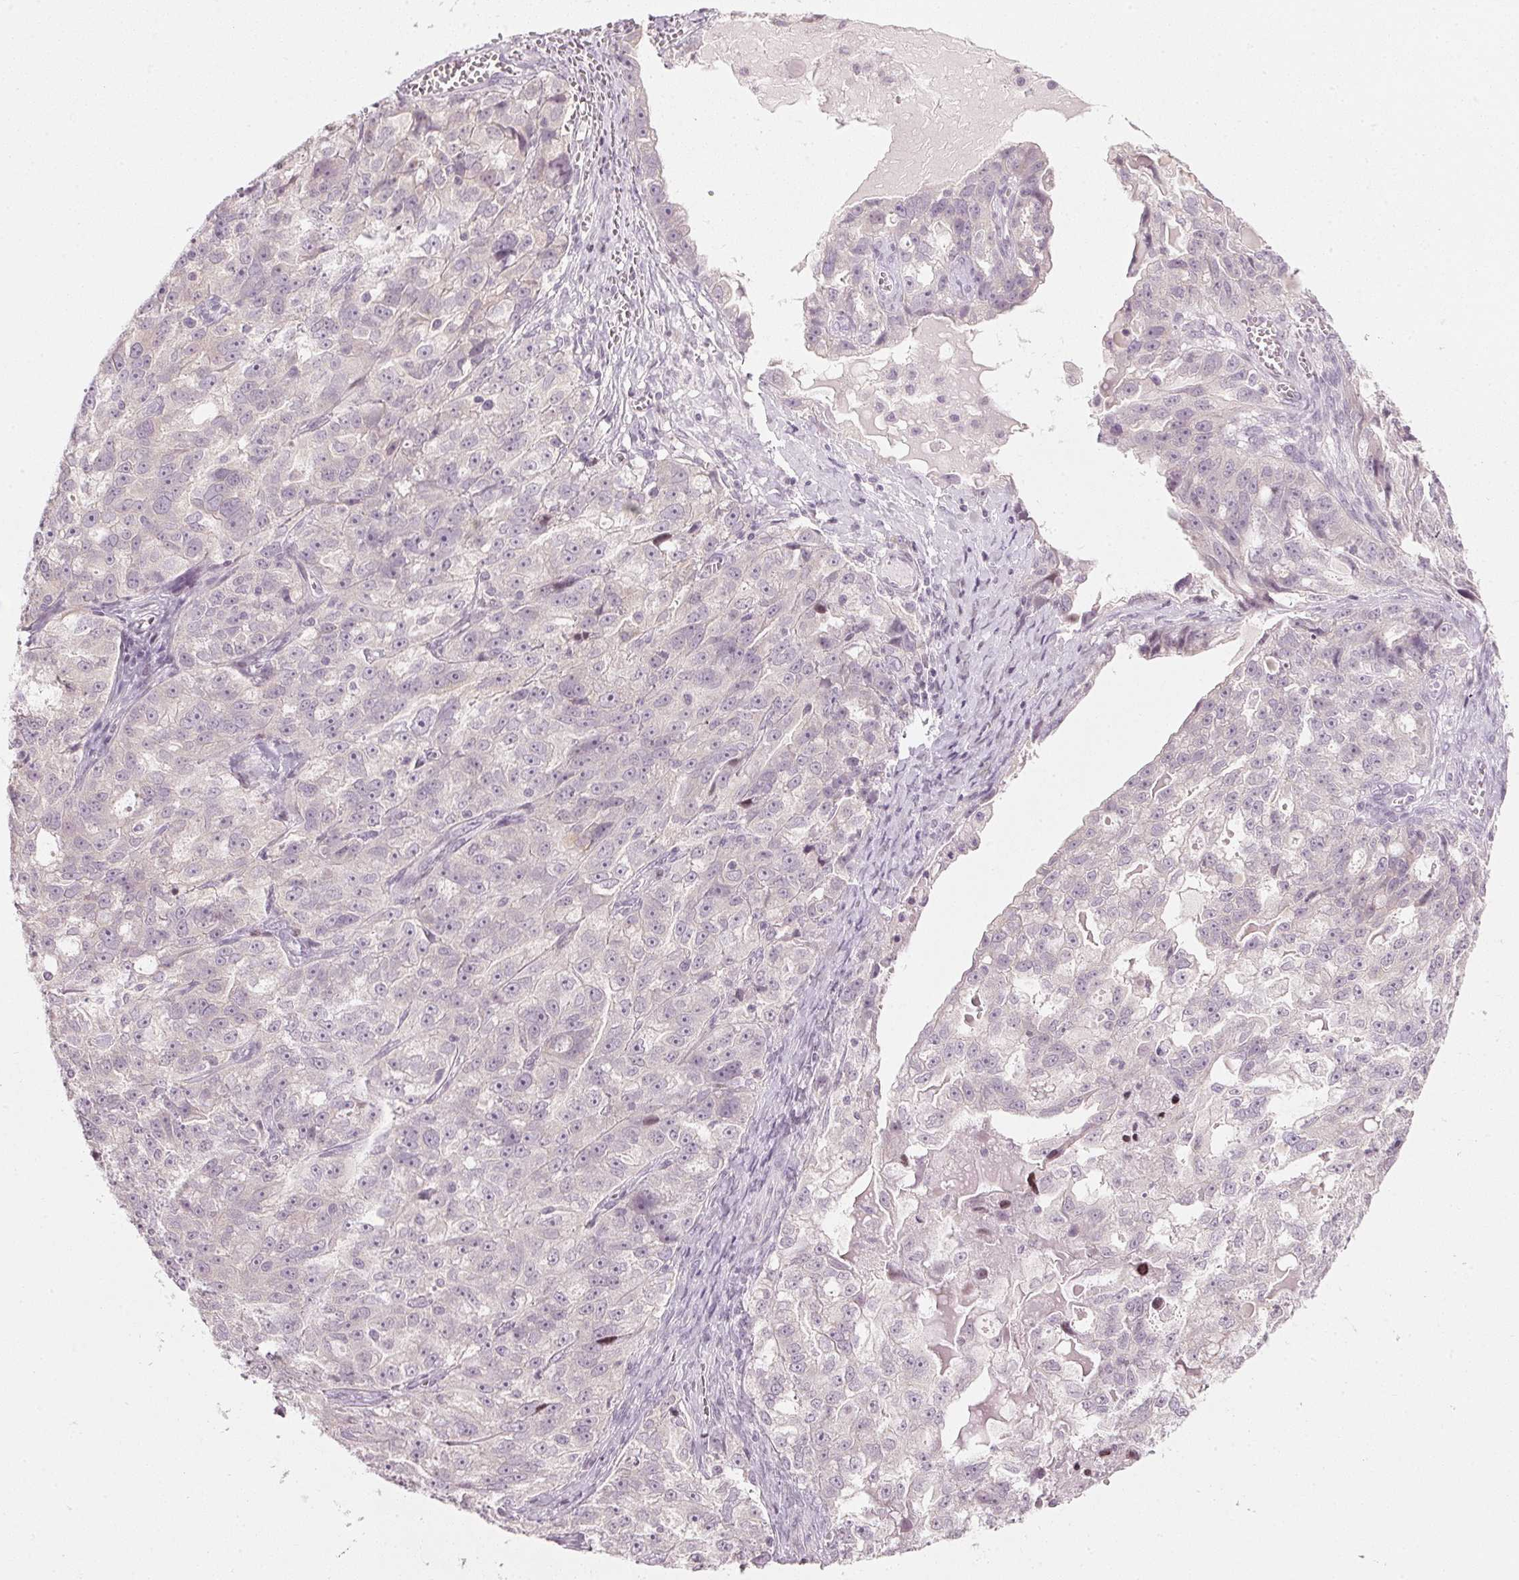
{"staining": {"intensity": "negative", "quantity": "none", "location": "none"}, "tissue": "ovarian cancer", "cell_type": "Tumor cells", "image_type": "cancer", "snomed": [{"axis": "morphology", "description": "Cystadenocarcinoma, serous, NOS"}, {"axis": "topography", "description": "Ovary"}], "caption": "The IHC micrograph has no significant staining in tumor cells of ovarian cancer (serous cystadenocarcinoma) tissue.", "gene": "SFRP4", "patient": {"sex": "female", "age": 51}}